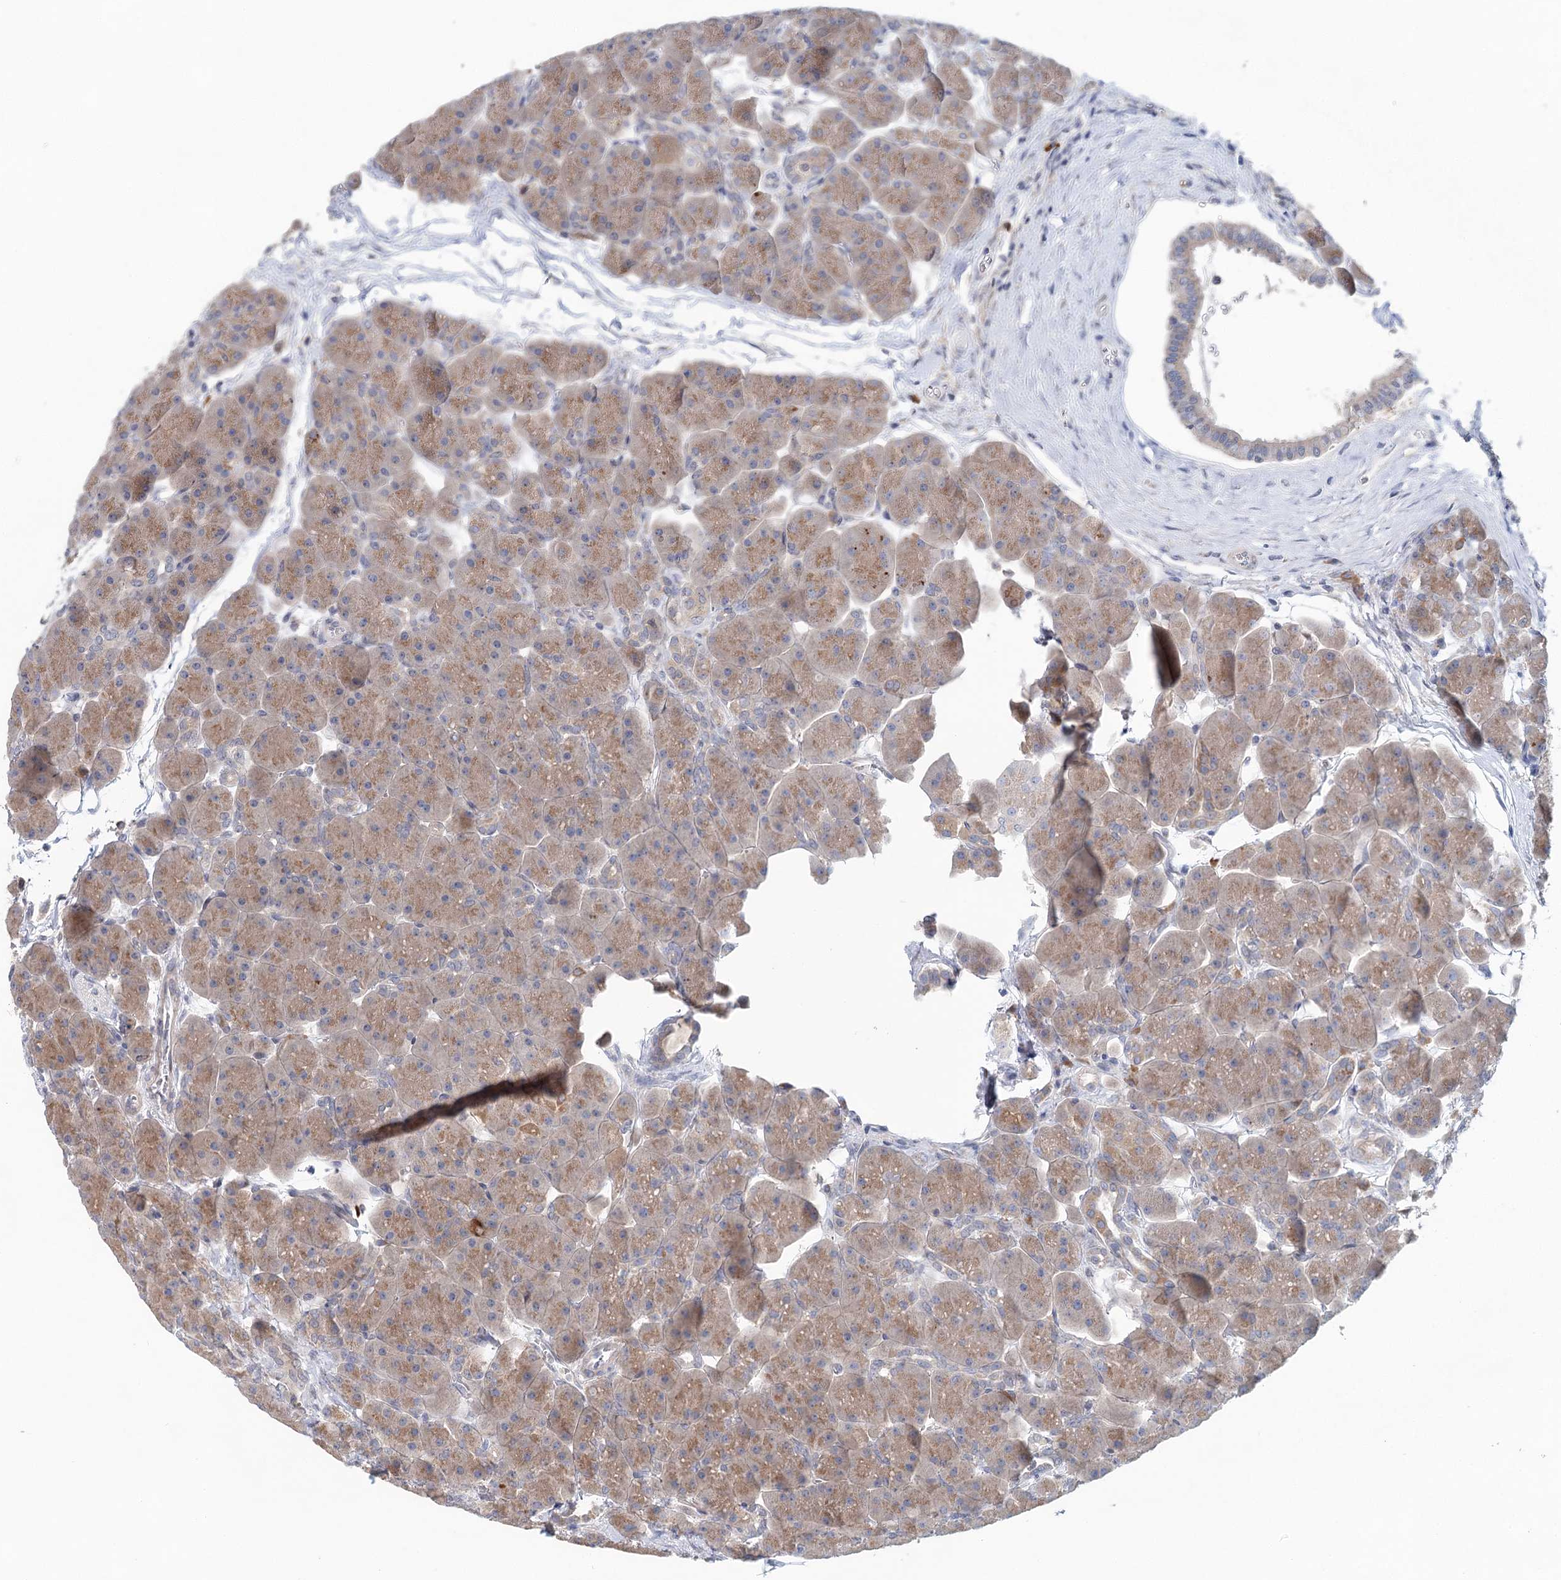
{"staining": {"intensity": "moderate", "quantity": ">75%", "location": "cytoplasmic/membranous"}, "tissue": "pancreas", "cell_type": "Exocrine glandular cells", "image_type": "normal", "snomed": [{"axis": "morphology", "description": "Normal tissue, NOS"}, {"axis": "topography", "description": "Pancreas"}], "caption": "This image shows IHC staining of unremarkable pancreas, with medium moderate cytoplasmic/membranous positivity in about >75% of exocrine glandular cells.", "gene": "BLTP1", "patient": {"sex": "male", "age": 66}}